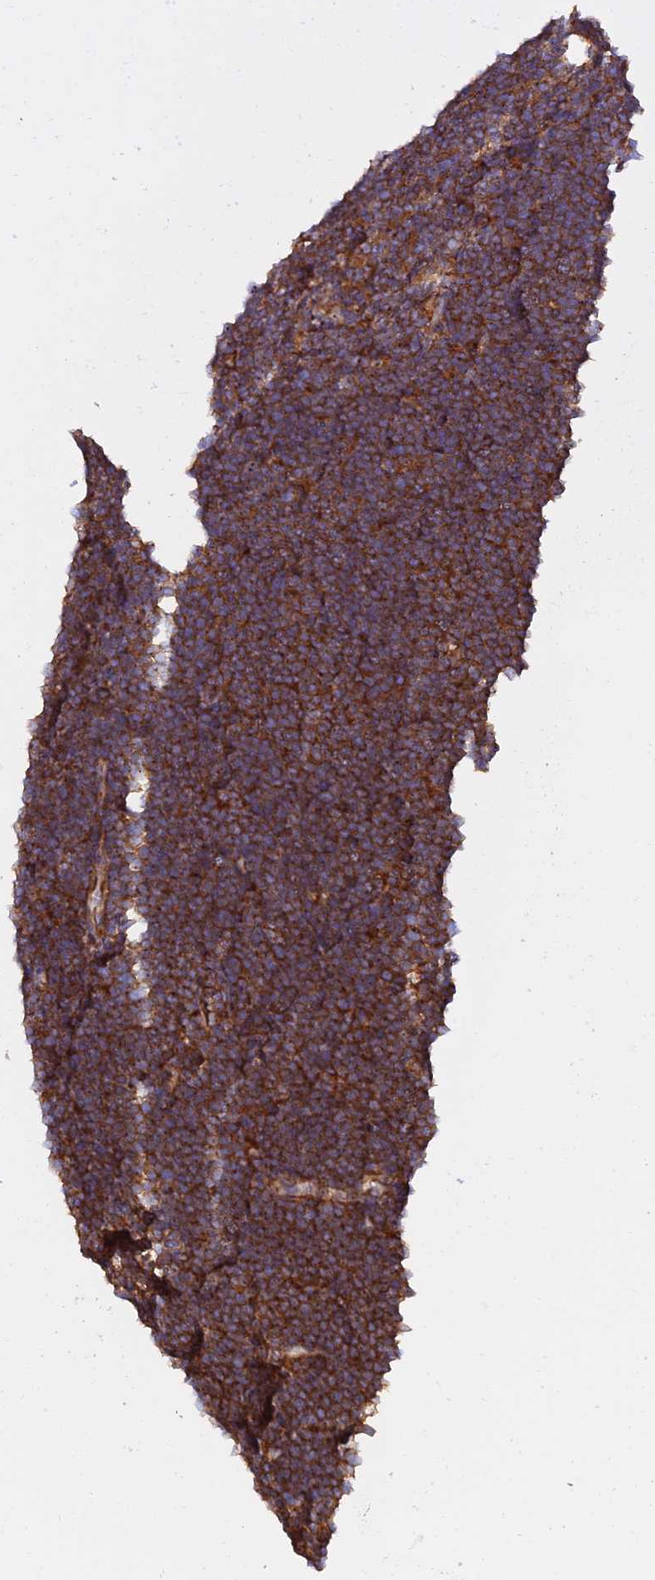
{"staining": {"intensity": "moderate", "quantity": ">75%", "location": "cytoplasmic/membranous"}, "tissue": "lymphoma", "cell_type": "Tumor cells", "image_type": "cancer", "snomed": [{"axis": "morphology", "description": "Malignant lymphoma, non-Hodgkin's type, High grade"}, {"axis": "topography", "description": "Lymph node"}], "caption": "A photomicrograph showing moderate cytoplasmic/membranous positivity in approximately >75% of tumor cells in high-grade malignant lymphoma, non-Hodgkin's type, as visualized by brown immunohistochemical staining.", "gene": "DCTN2", "patient": {"sex": "male", "age": 13}}